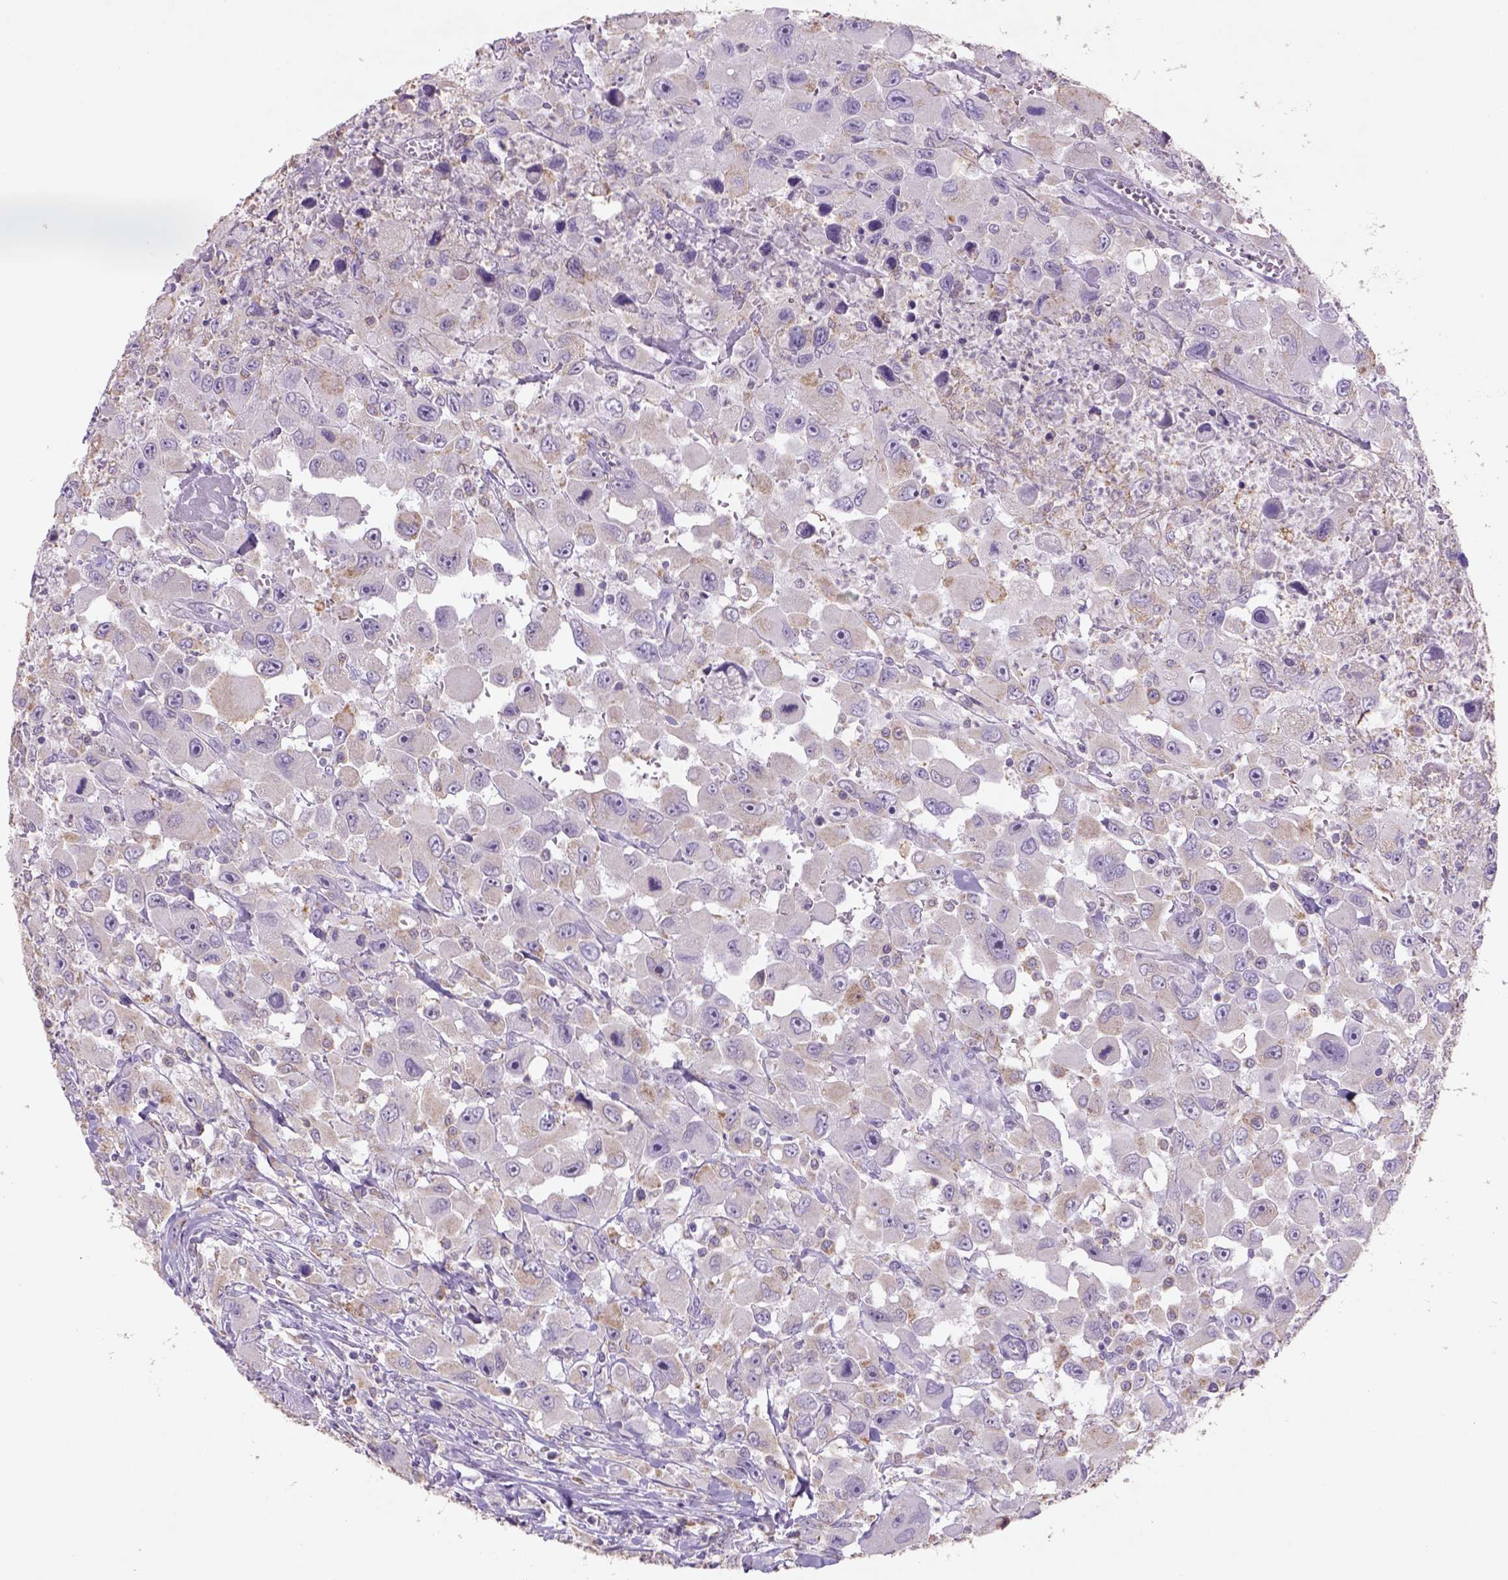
{"staining": {"intensity": "negative", "quantity": "none", "location": "none"}, "tissue": "head and neck cancer", "cell_type": "Tumor cells", "image_type": "cancer", "snomed": [{"axis": "morphology", "description": "Squamous cell carcinoma, NOS"}, {"axis": "morphology", "description": "Squamous cell carcinoma, metastatic, NOS"}, {"axis": "topography", "description": "Oral tissue"}, {"axis": "topography", "description": "Head-Neck"}], "caption": "Immunohistochemistry histopathology image of human head and neck cancer stained for a protein (brown), which exhibits no expression in tumor cells.", "gene": "NAALAD2", "patient": {"sex": "female", "age": 85}}